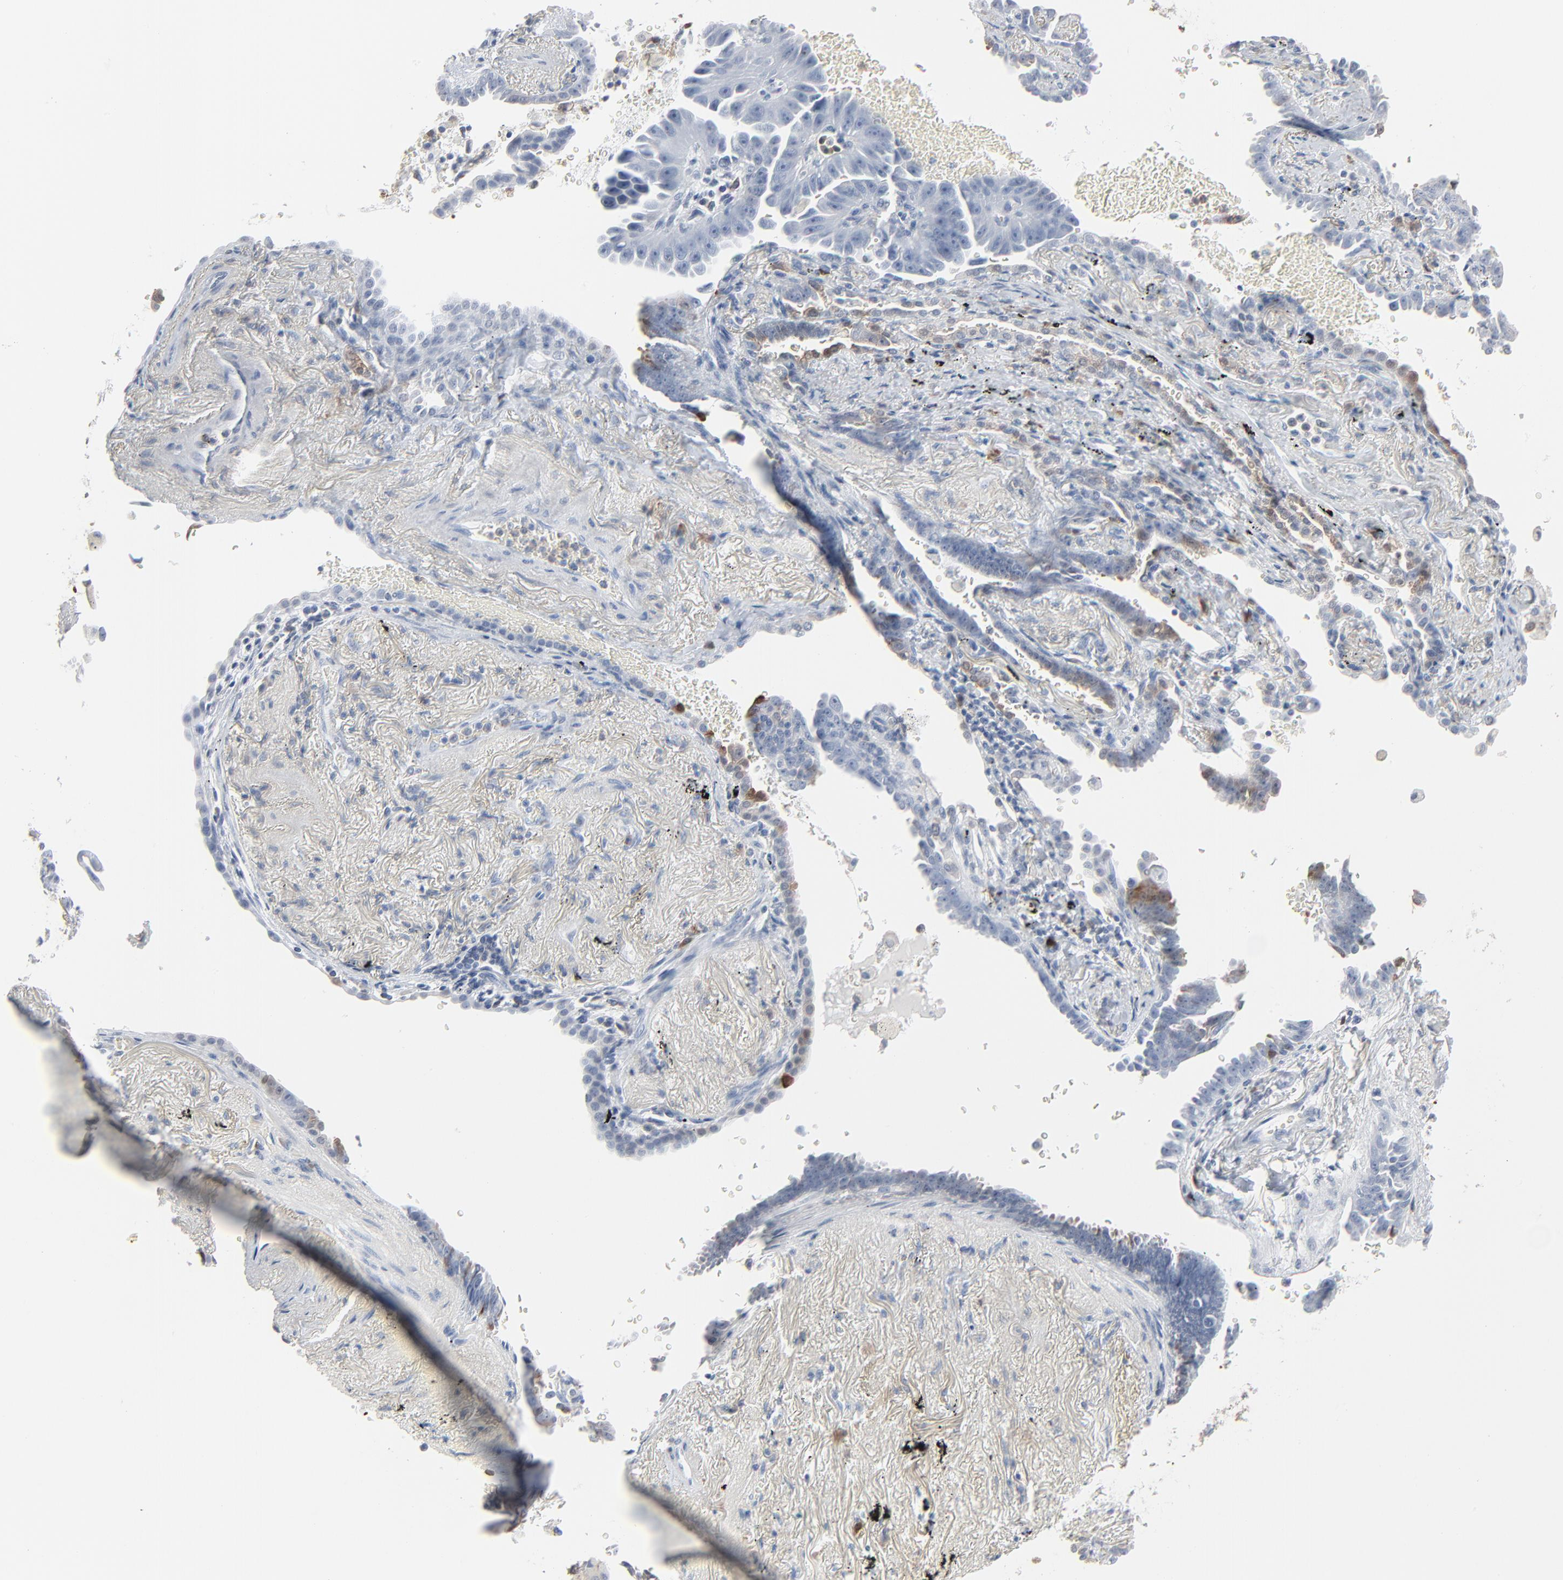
{"staining": {"intensity": "moderate", "quantity": "<25%", "location": "cytoplasmic/membranous"}, "tissue": "lung cancer", "cell_type": "Tumor cells", "image_type": "cancer", "snomed": [{"axis": "morphology", "description": "Adenocarcinoma, NOS"}, {"axis": "topography", "description": "Lung"}], "caption": "Immunohistochemical staining of lung cancer (adenocarcinoma) exhibits low levels of moderate cytoplasmic/membranous positivity in approximately <25% of tumor cells.", "gene": "PHGDH", "patient": {"sex": "female", "age": 64}}